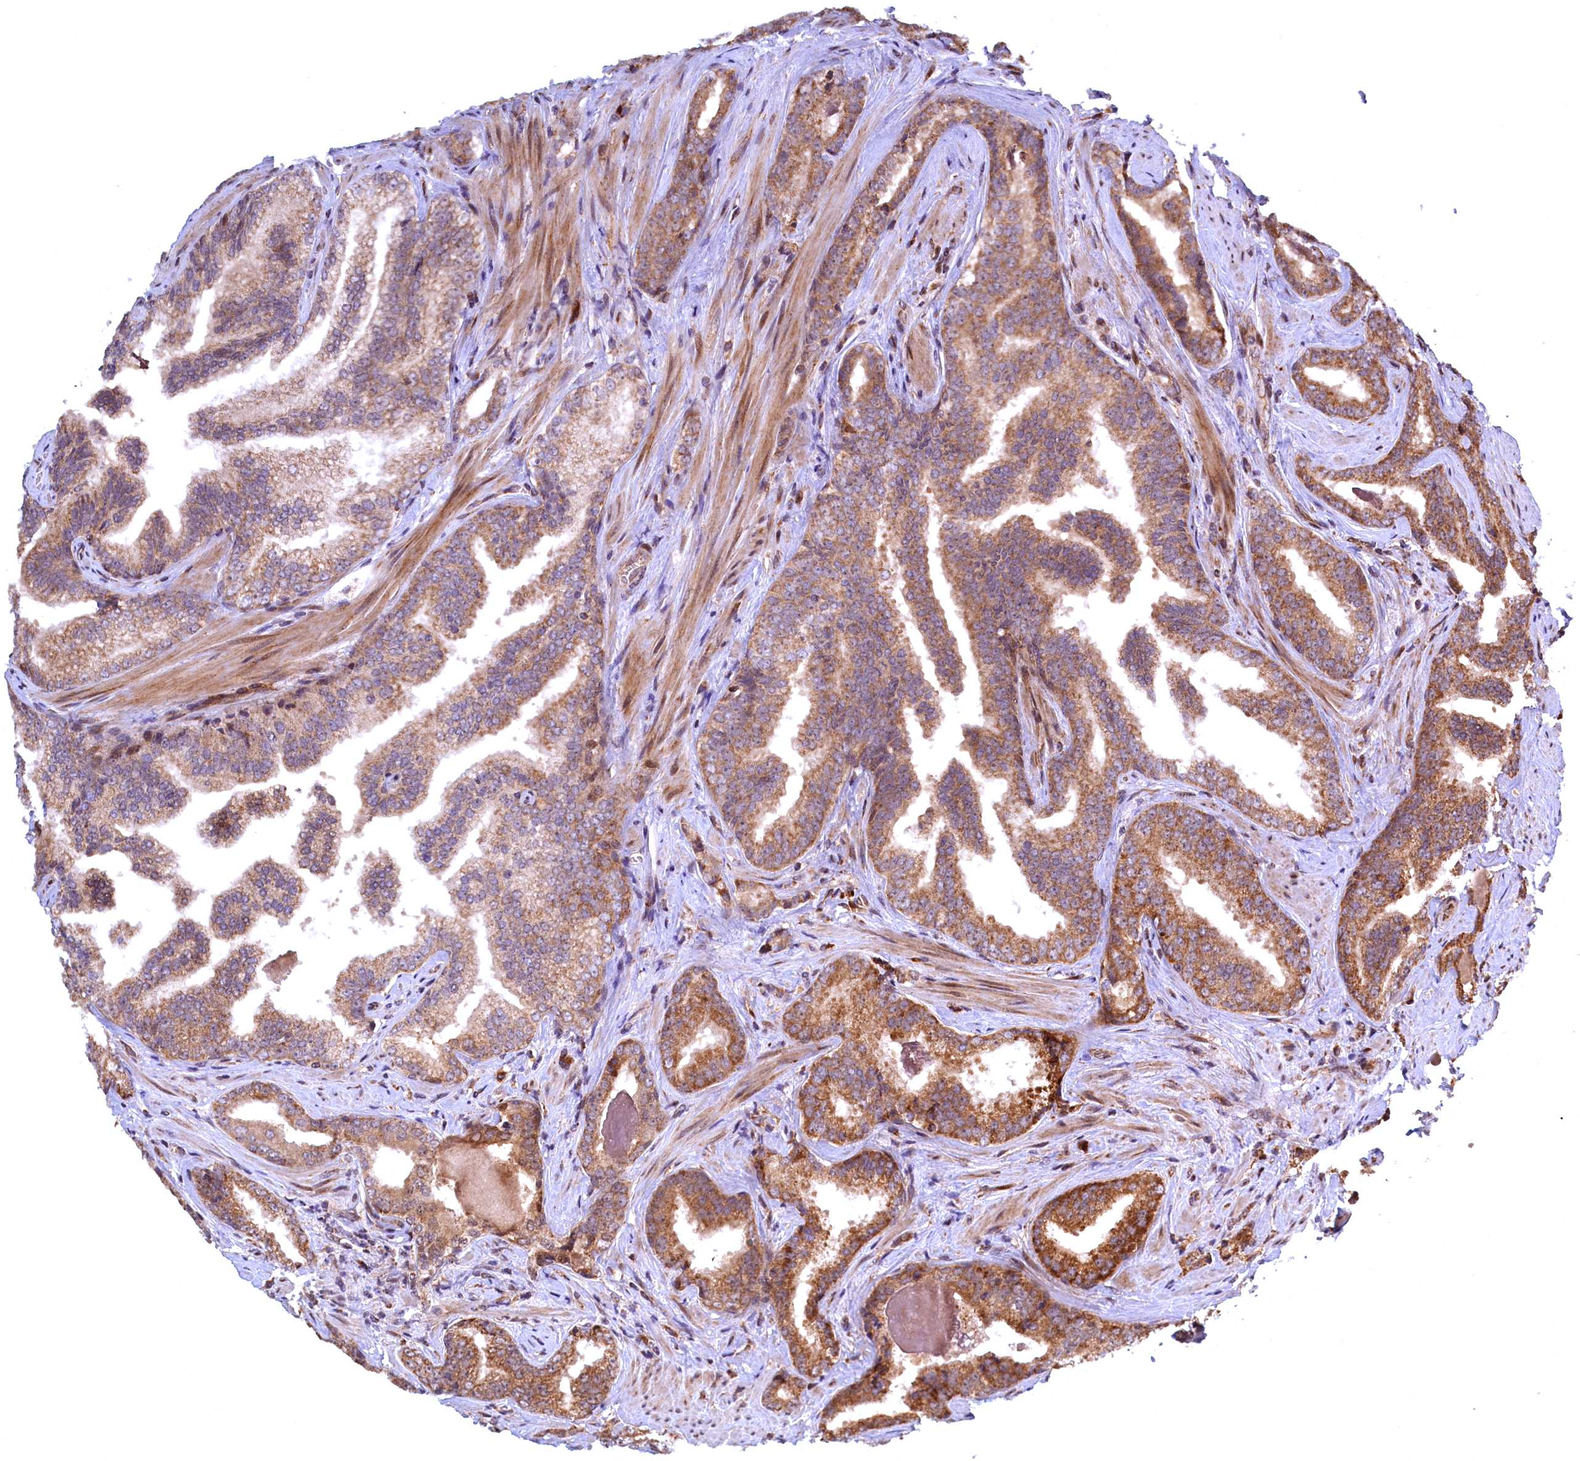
{"staining": {"intensity": "moderate", "quantity": ">75%", "location": "cytoplasmic/membranous"}, "tissue": "prostate cancer", "cell_type": "Tumor cells", "image_type": "cancer", "snomed": [{"axis": "morphology", "description": "Adenocarcinoma, High grade"}, {"axis": "topography", "description": "Prostate"}], "caption": "Protein staining of adenocarcinoma (high-grade) (prostate) tissue displays moderate cytoplasmic/membranous staining in about >75% of tumor cells.", "gene": "PLA2G10", "patient": {"sex": "male", "age": 63}}